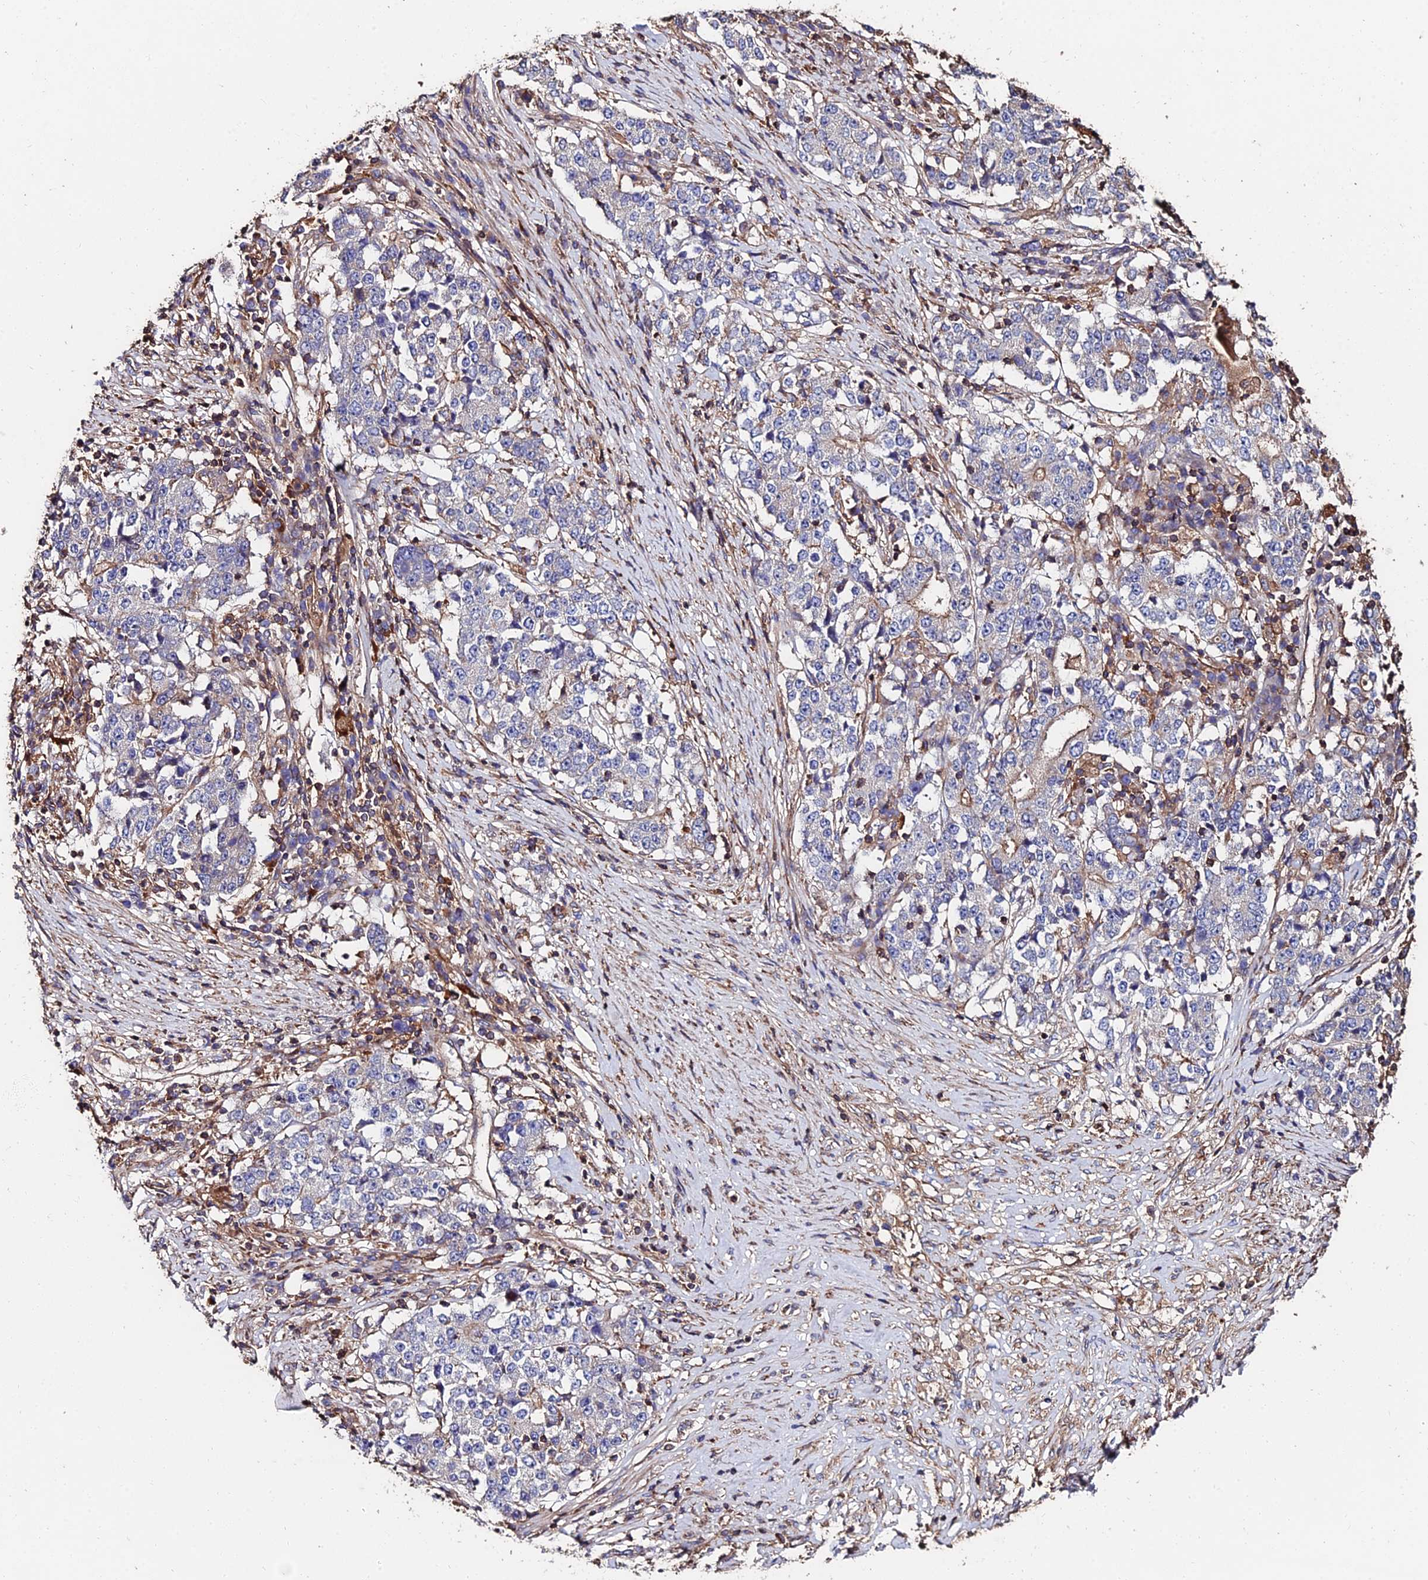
{"staining": {"intensity": "negative", "quantity": "none", "location": "none"}, "tissue": "stomach cancer", "cell_type": "Tumor cells", "image_type": "cancer", "snomed": [{"axis": "morphology", "description": "Adenocarcinoma, NOS"}, {"axis": "topography", "description": "Stomach"}], "caption": "DAB (3,3'-diaminobenzidine) immunohistochemical staining of stomach cancer (adenocarcinoma) exhibits no significant staining in tumor cells. The staining was performed using DAB (3,3'-diaminobenzidine) to visualize the protein expression in brown, while the nuclei were stained in blue with hematoxylin (Magnification: 20x).", "gene": "EXT1", "patient": {"sex": "male", "age": 59}}